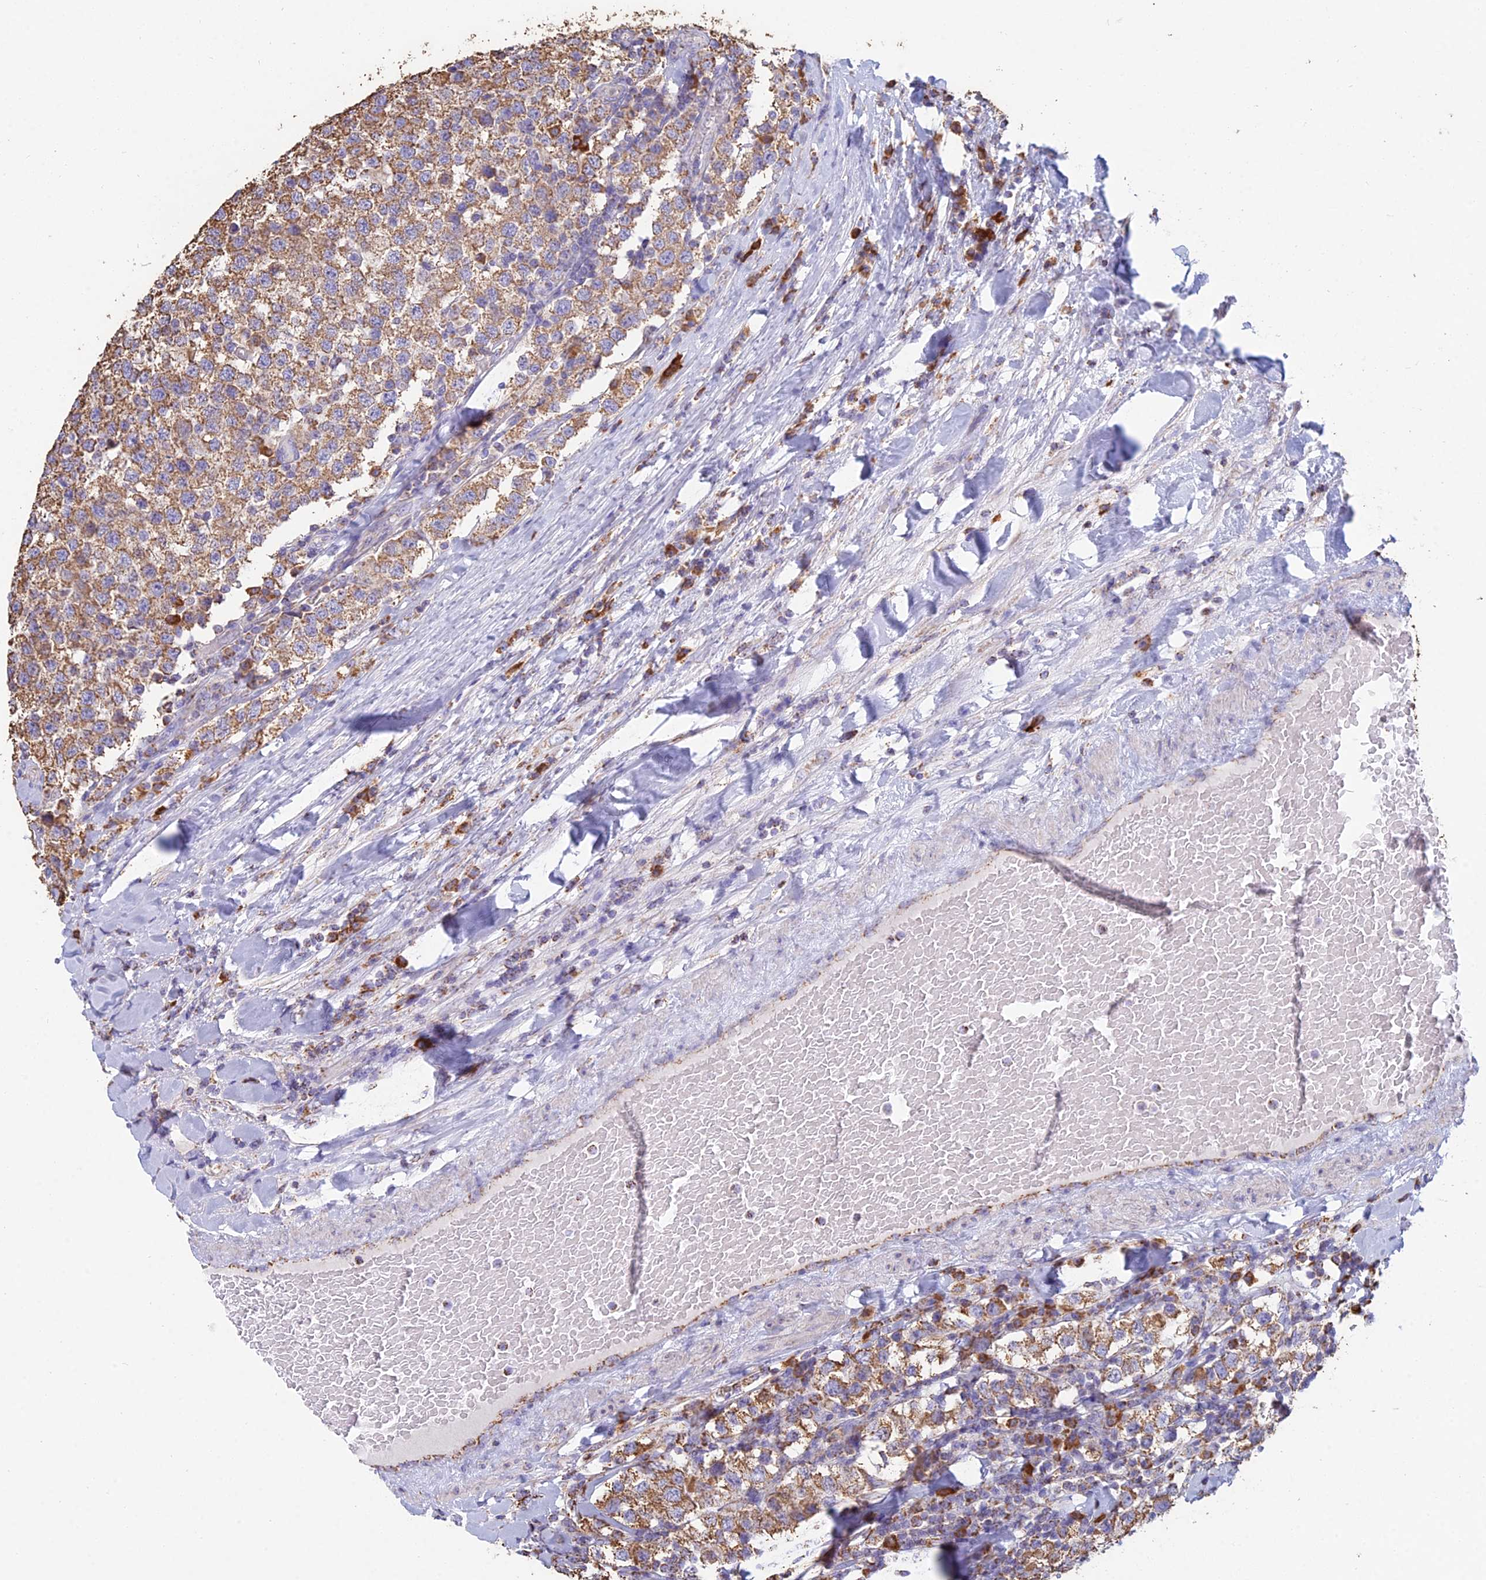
{"staining": {"intensity": "moderate", "quantity": ">75%", "location": "cytoplasmic/membranous"}, "tissue": "testis cancer", "cell_type": "Tumor cells", "image_type": "cancer", "snomed": [{"axis": "morphology", "description": "Seminoma, NOS"}, {"axis": "topography", "description": "Testis"}], "caption": "Moderate cytoplasmic/membranous protein positivity is seen in approximately >75% of tumor cells in testis seminoma.", "gene": "OR2W3", "patient": {"sex": "male", "age": 34}}